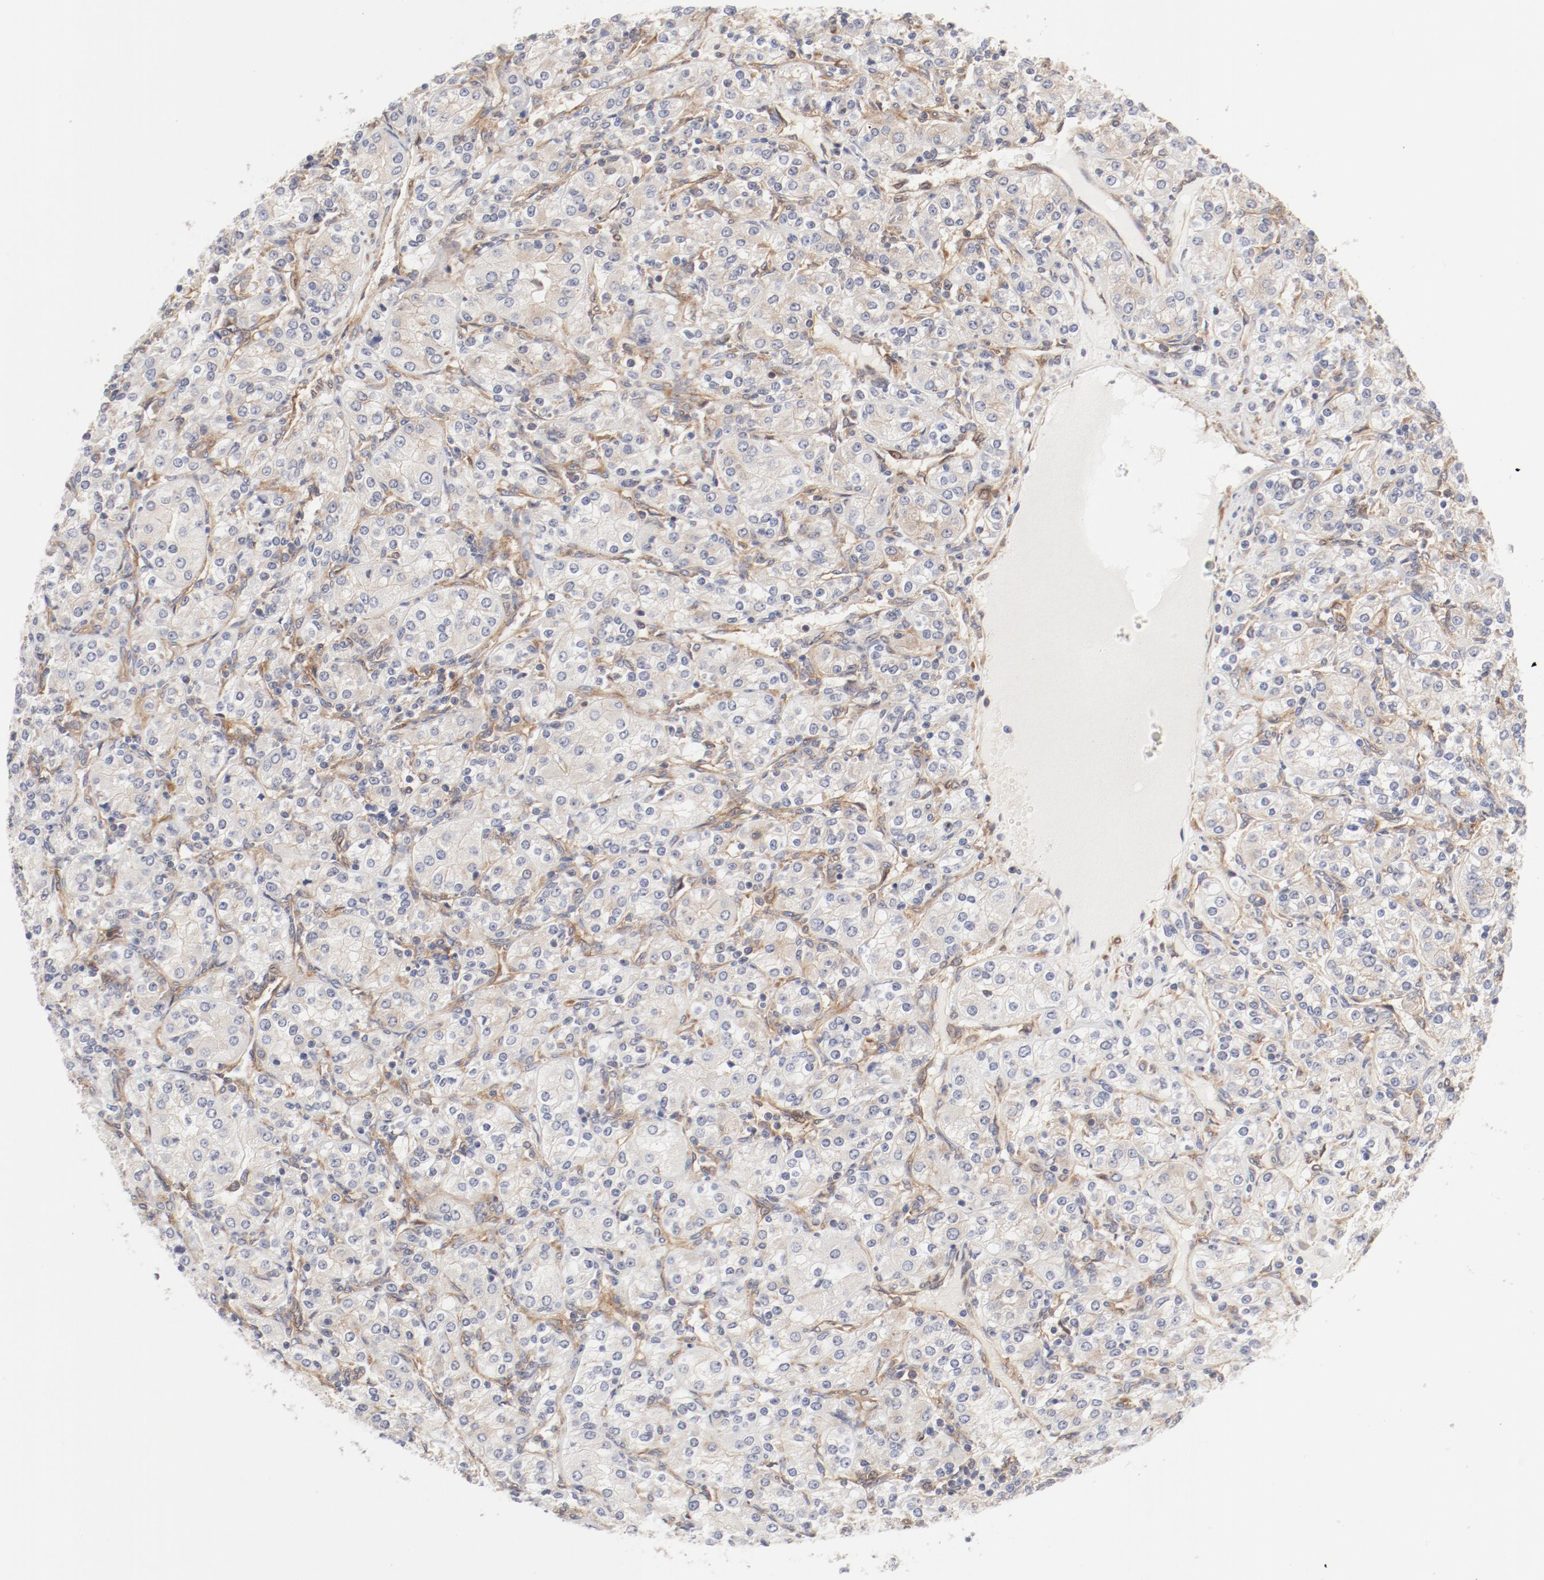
{"staining": {"intensity": "negative", "quantity": "none", "location": "none"}, "tissue": "renal cancer", "cell_type": "Tumor cells", "image_type": "cancer", "snomed": [{"axis": "morphology", "description": "Adenocarcinoma, NOS"}, {"axis": "topography", "description": "Kidney"}], "caption": "IHC of human adenocarcinoma (renal) exhibits no expression in tumor cells.", "gene": "AP2A1", "patient": {"sex": "male", "age": 77}}